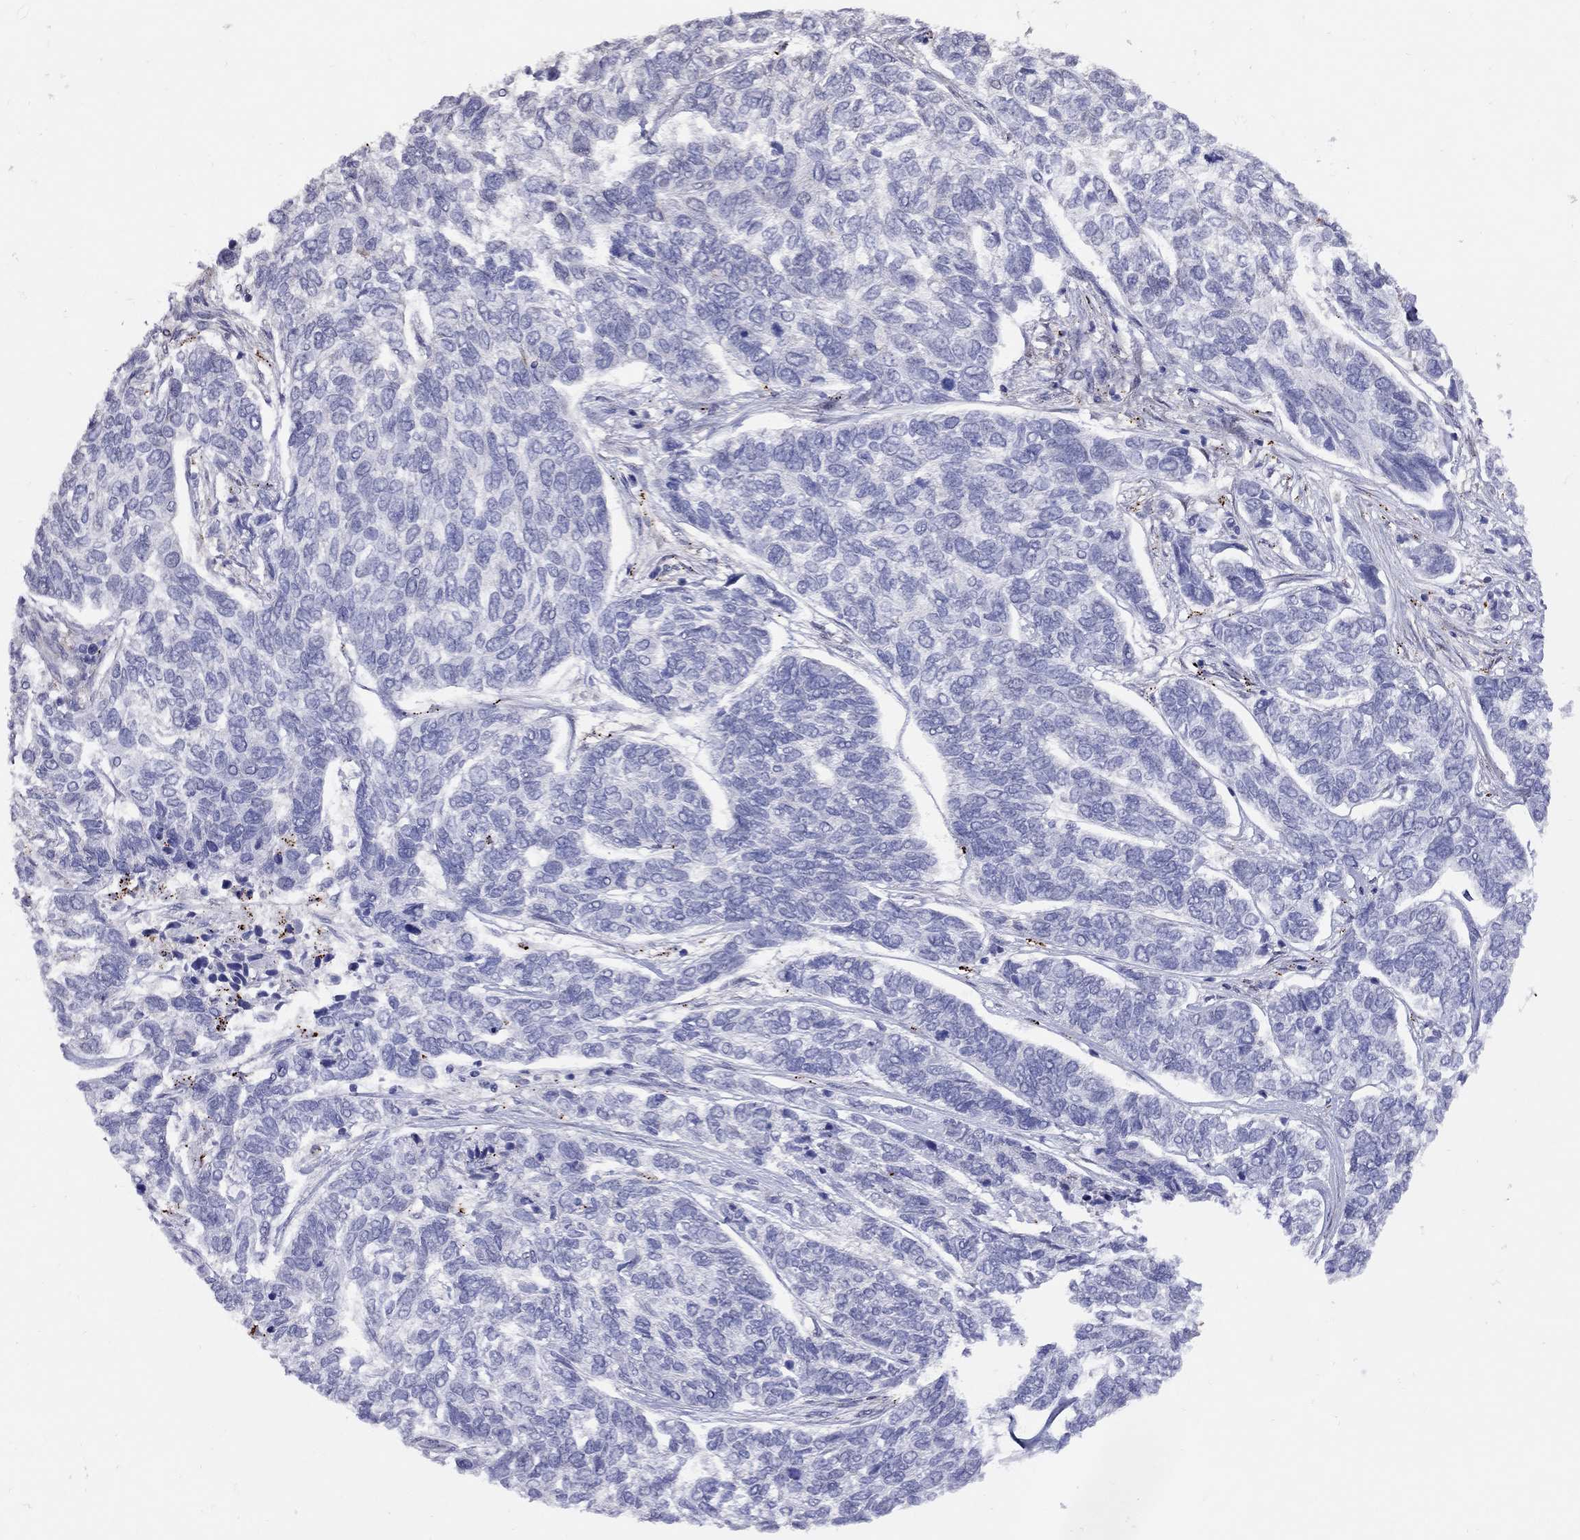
{"staining": {"intensity": "negative", "quantity": "none", "location": "none"}, "tissue": "skin cancer", "cell_type": "Tumor cells", "image_type": "cancer", "snomed": [{"axis": "morphology", "description": "Basal cell carcinoma"}, {"axis": "topography", "description": "Skin"}], "caption": "Skin cancer (basal cell carcinoma) was stained to show a protein in brown. There is no significant expression in tumor cells. Brightfield microscopy of immunohistochemistry (IHC) stained with DAB (brown) and hematoxylin (blue), captured at high magnification.", "gene": "MAGEB4", "patient": {"sex": "female", "age": 65}}